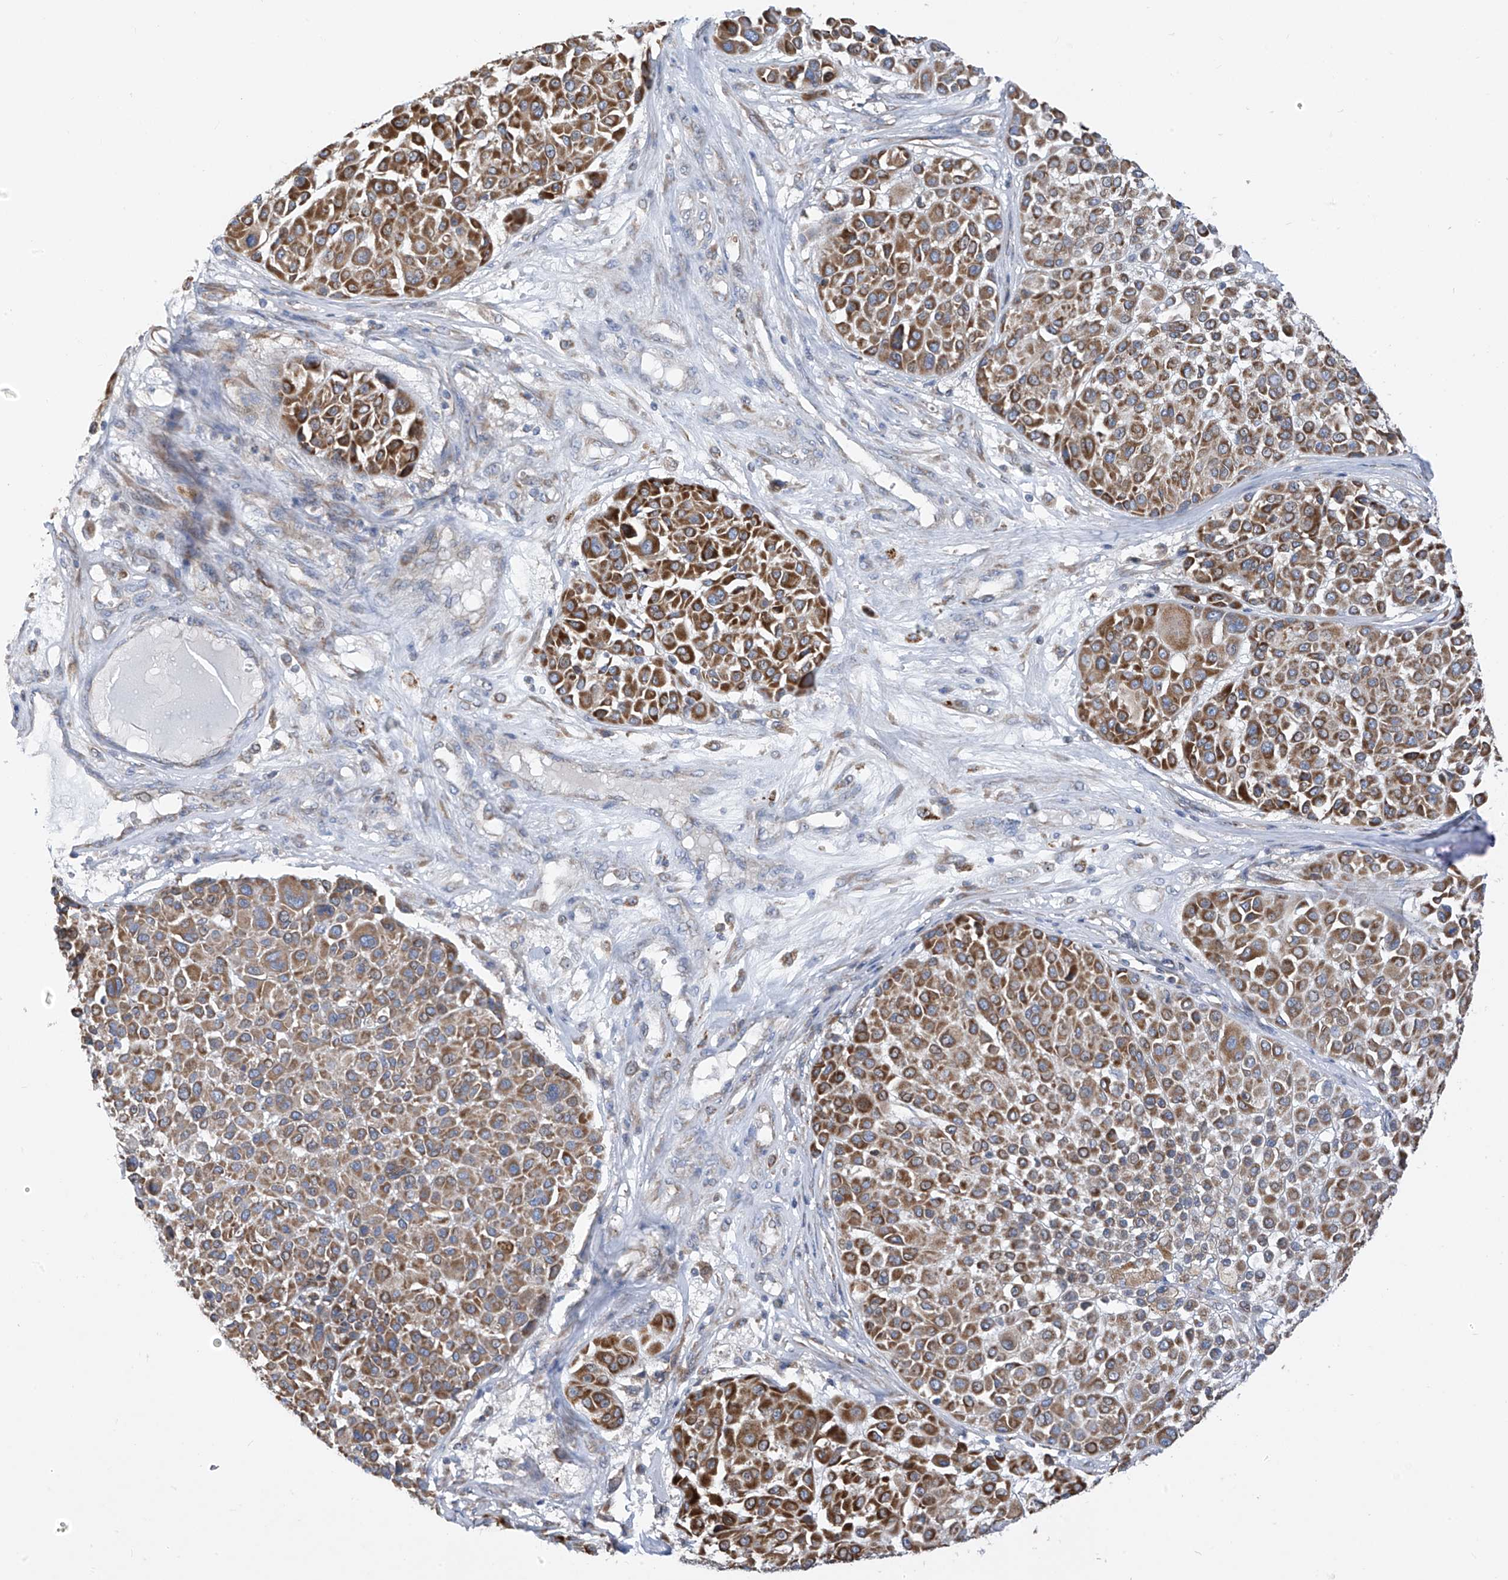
{"staining": {"intensity": "moderate", "quantity": ">75%", "location": "cytoplasmic/membranous"}, "tissue": "melanoma", "cell_type": "Tumor cells", "image_type": "cancer", "snomed": [{"axis": "morphology", "description": "Malignant melanoma, Metastatic site"}, {"axis": "topography", "description": "Soft tissue"}], "caption": "DAB immunohistochemical staining of human melanoma reveals moderate cytoplasmic/membranous protein staining in about >75% of tumor cells.", "gene": "EOMES", "patient": {"sex": "male", "age": 41}}